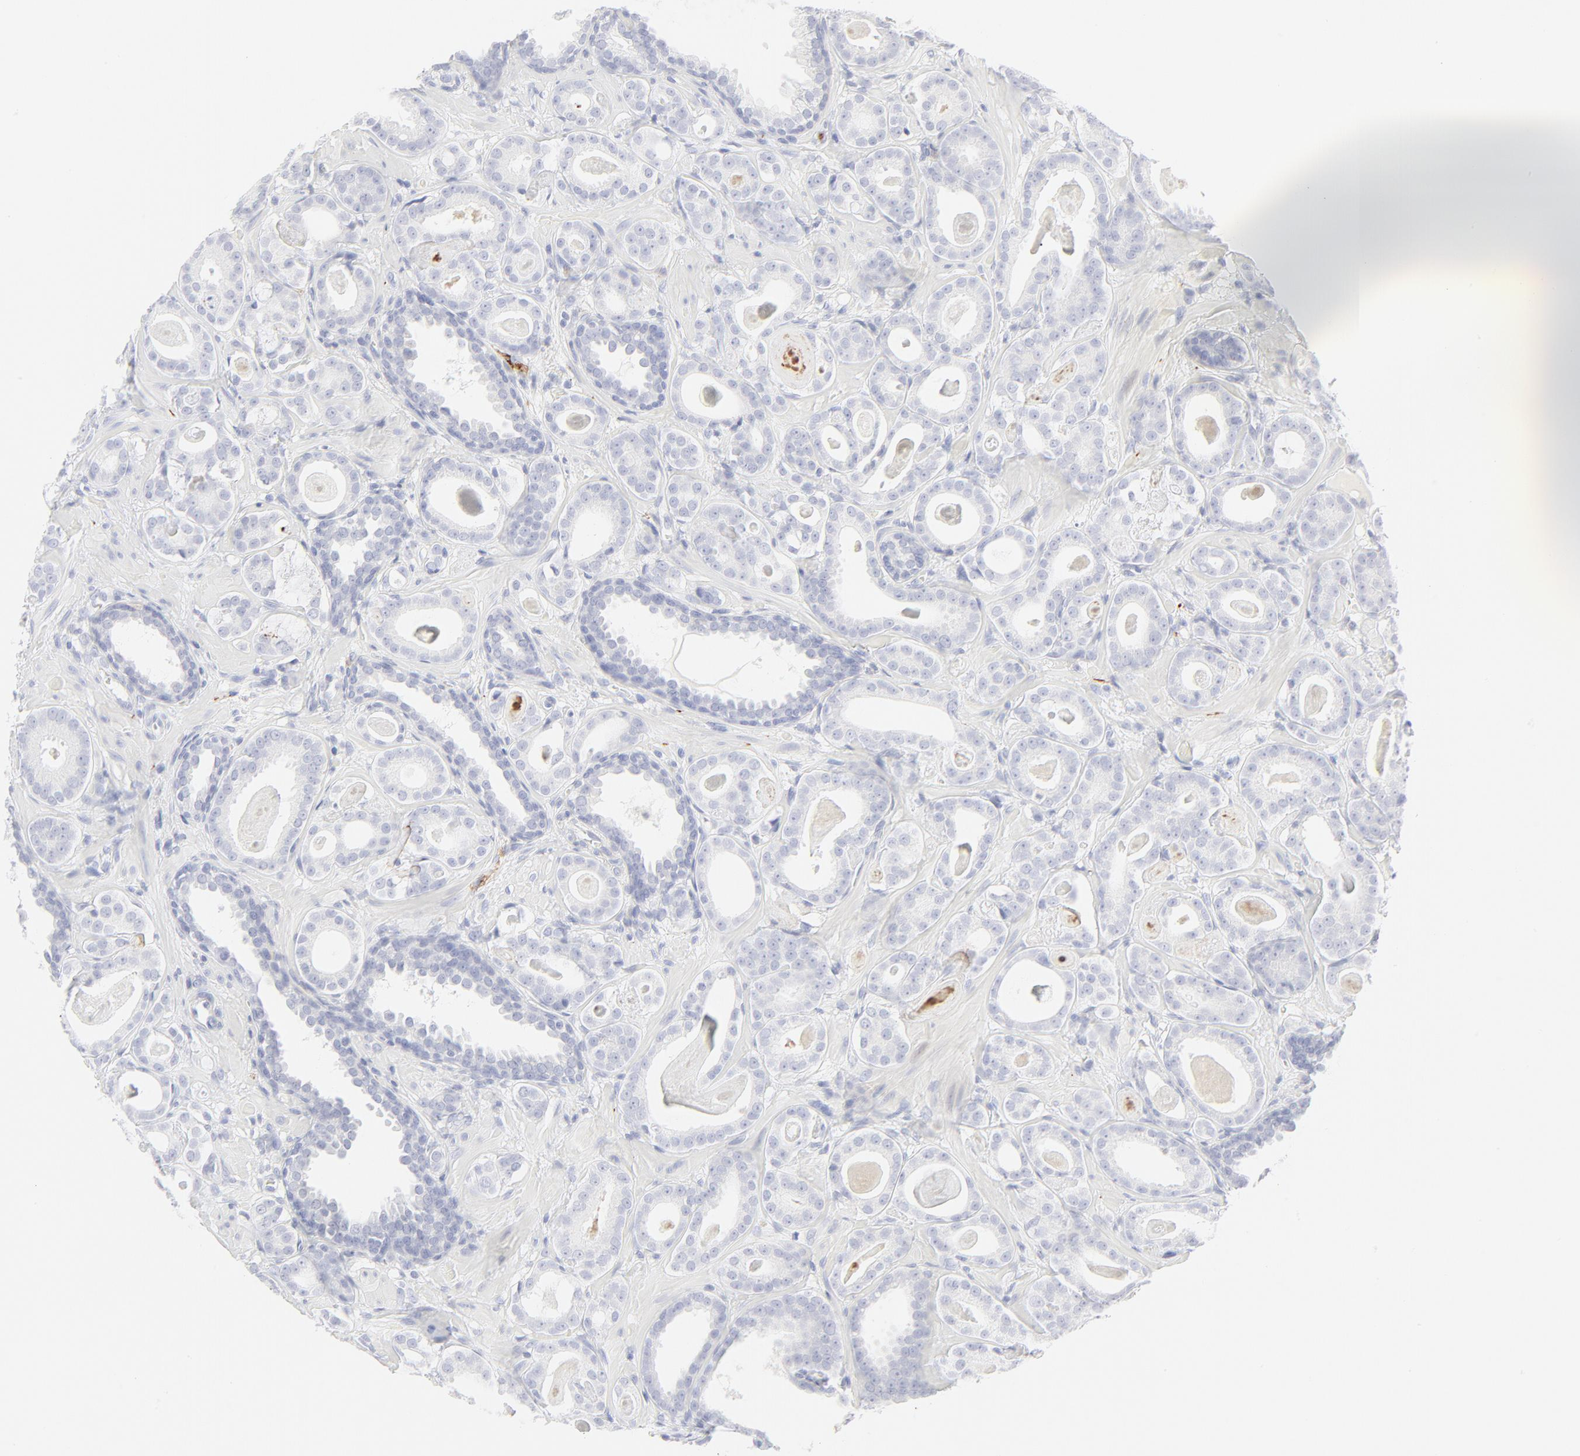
{"staining": {"intensity": "negative", "quantity": "none", "location": "none"}, "tissue": "prostate cancer", "cell_type": "Tumor cells", "image_type": "cancer", "snomed": [{"axis": "morphology", "description": "Adenocarcinoma, Low grade"}, {"axis": "topography", "description": "Prostate"}], "caption": "There is no significant staining in tumor cells of prostate adenocarcinoma (low-grade).", "gene": "CCR7", "patient": {"sex": "male", "age": 57}}